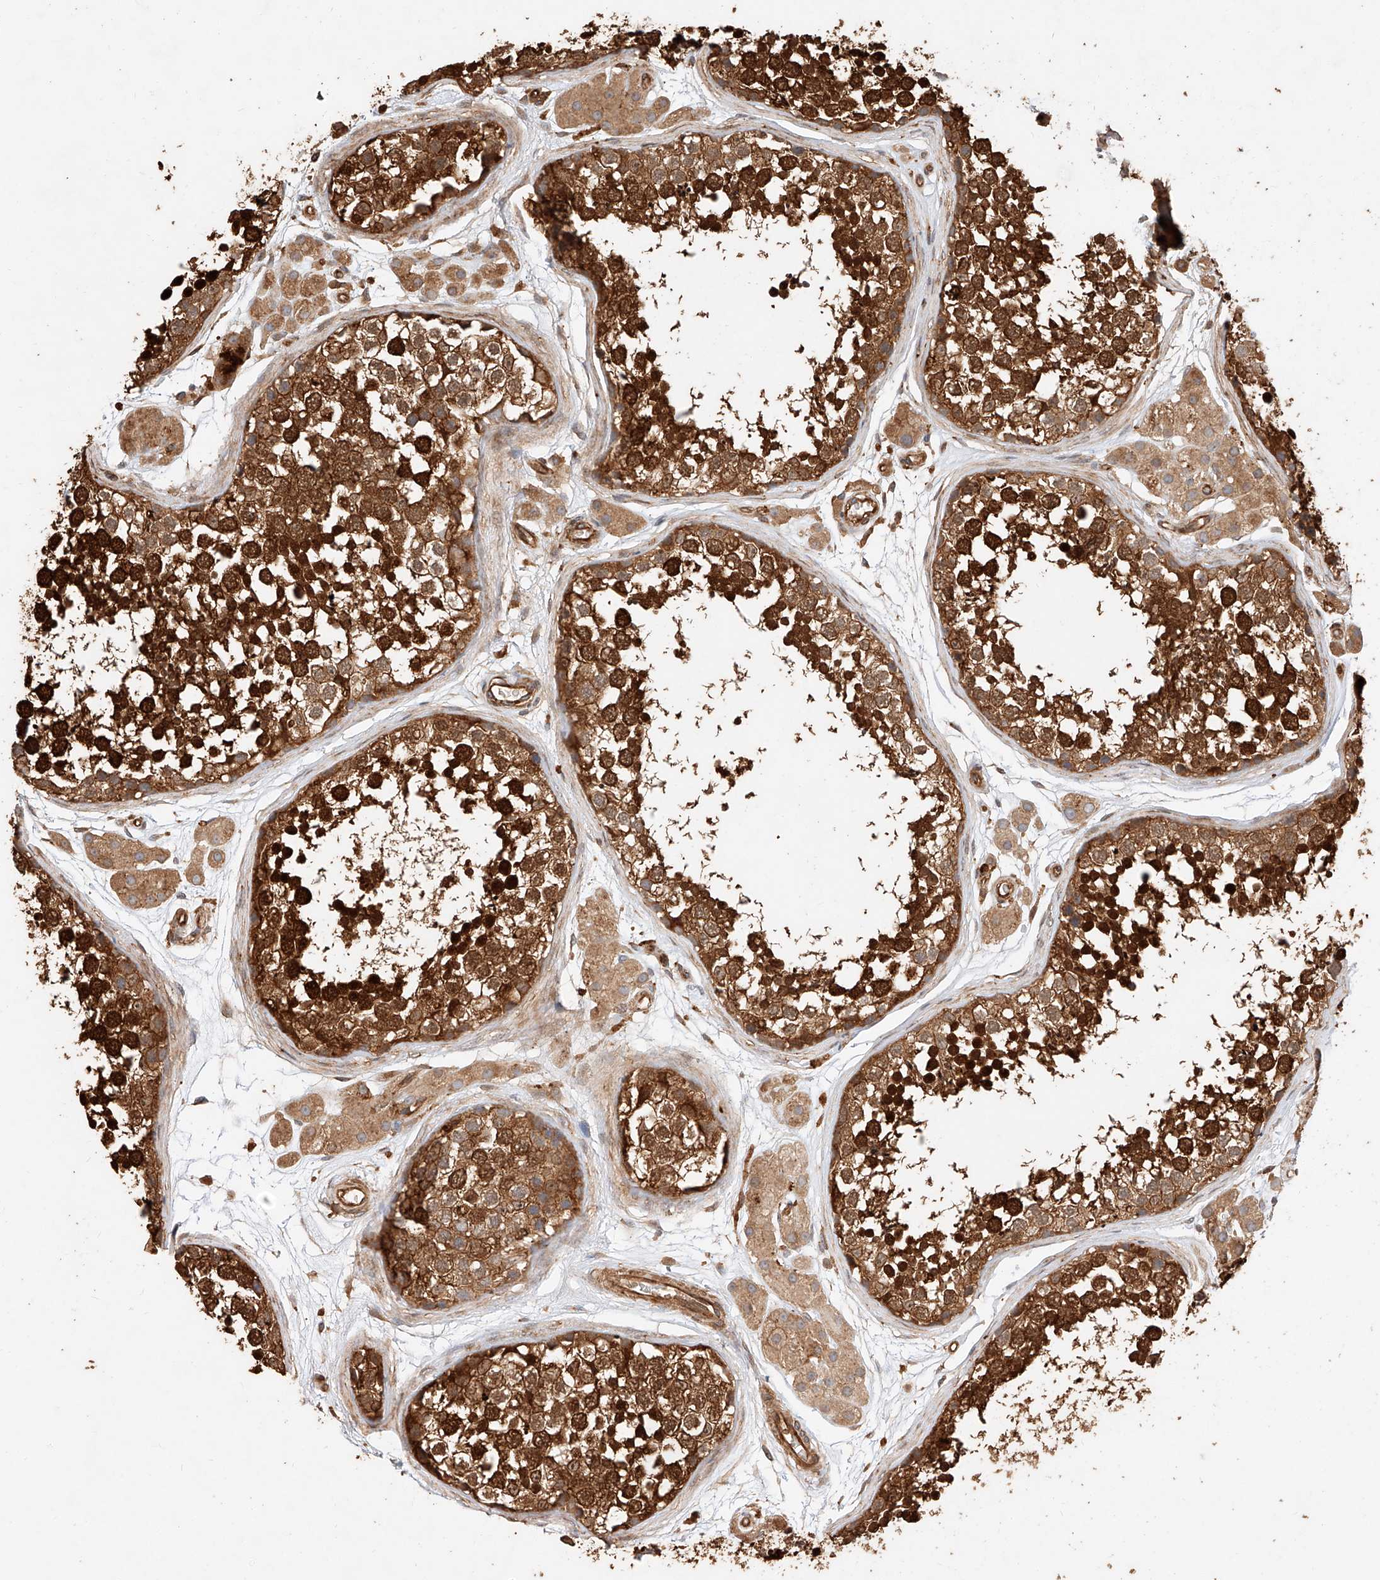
{"staining": {"intensity": "strong", "quantity": ">75%", "location": "cytoplasmic/membranous"}, "tissue": "testis", "cell_type": "Cells in seminiferous ducts", "image_type": "normal", "snomed": [{"axis": "morphology", "description": "Normal tissue, NOS"}, {"axis": "topography", "description": "Testis"}], "caption": "Strong cytoplasmic/membranous protein positivity is seen in about >75% of cells in seminiferous ducts in testis.", "gene": "GHDC", "patient": {"sex": "male", "age": 56}}